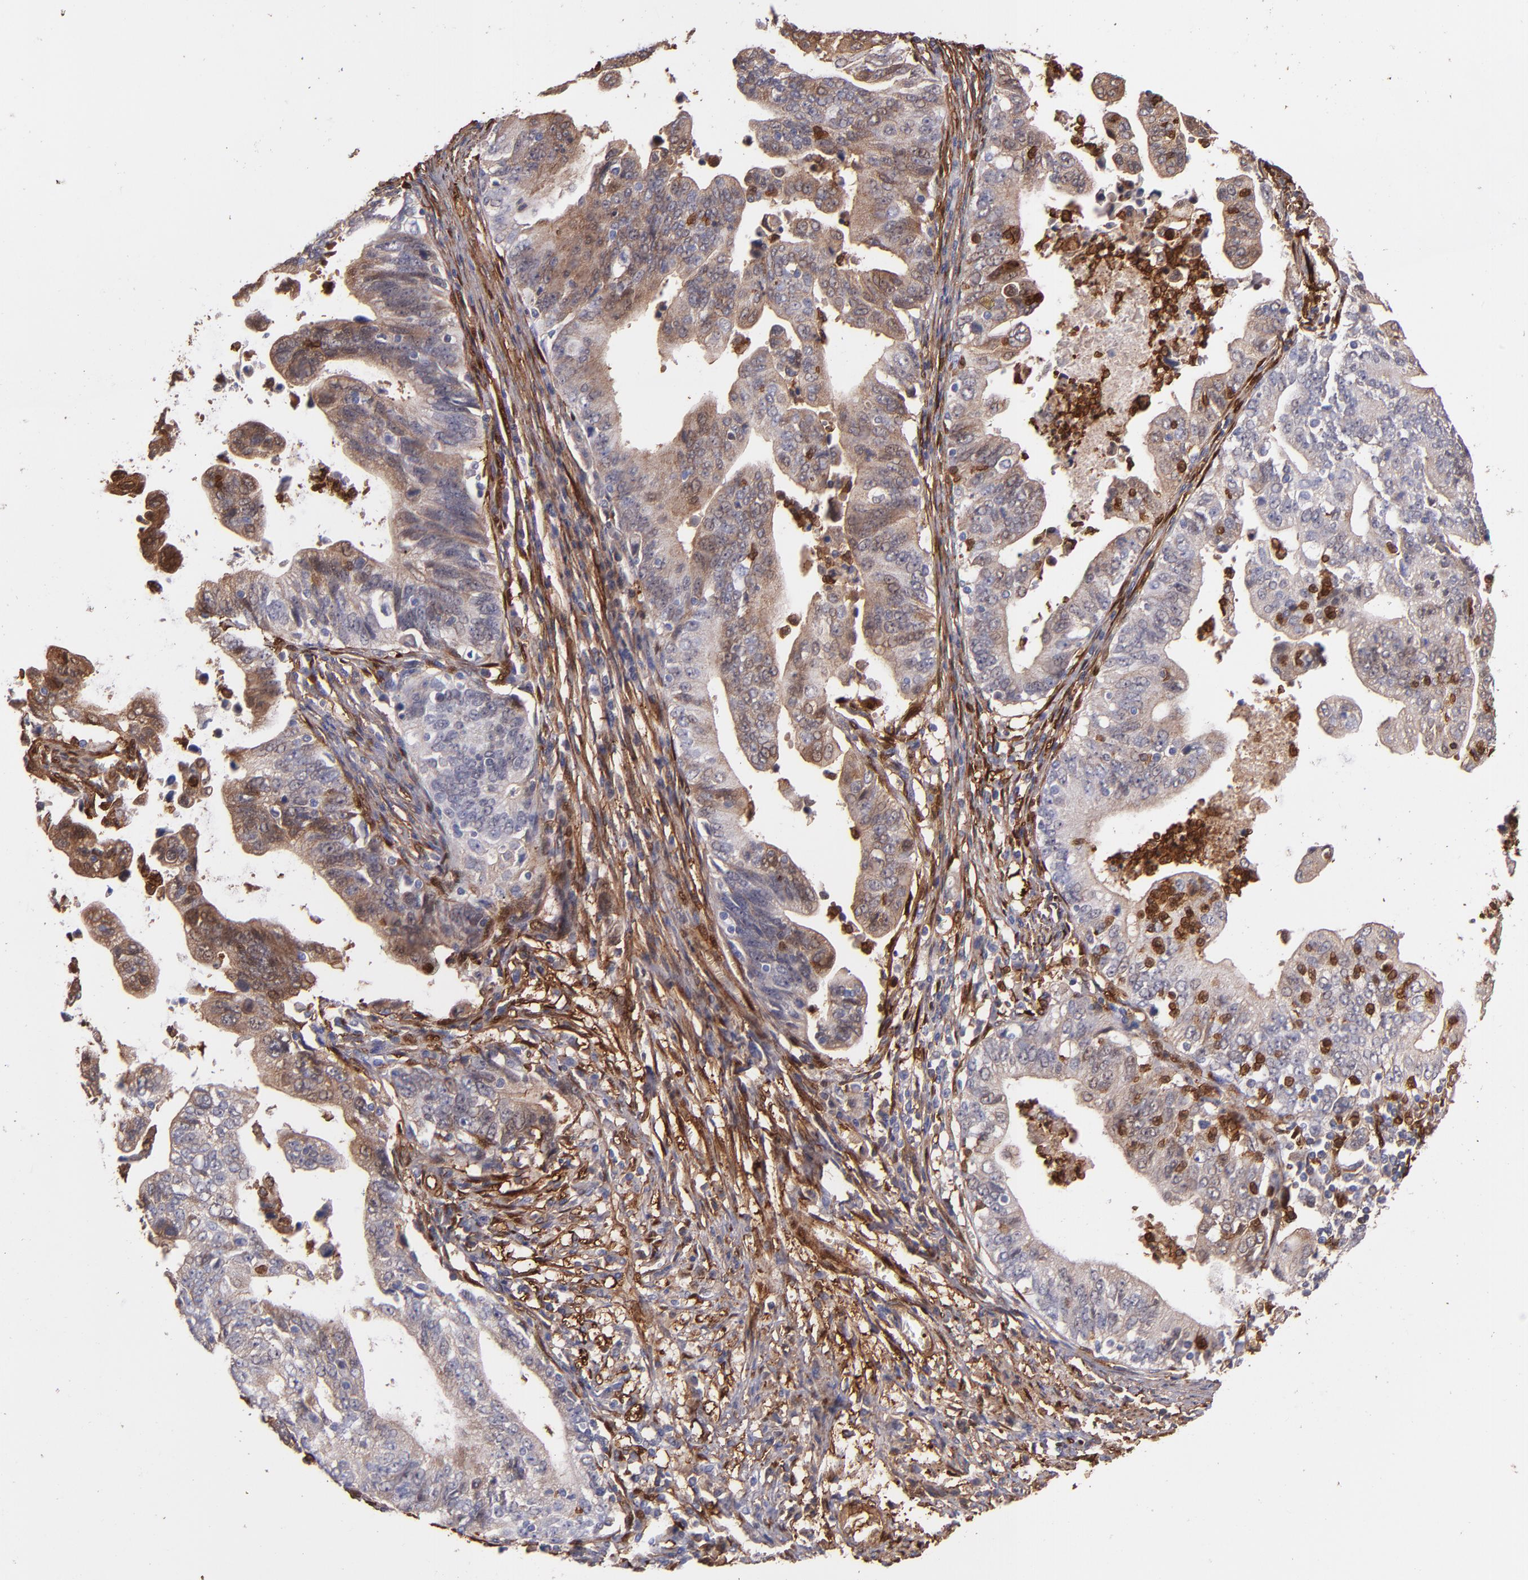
{"staining": {"intensity": "moderate", "quantity": ">75%", "location": "cytoplasmic/membranous"}, "tissue": "stomach cancer", "cell_type": "Tumor cells", "image_type": "cancer", "snomed": [{"axis": "morphology", "description": "Adenocarcinoma, NOS"}, {"axis": "topography", "description": "Stomach, upper"}], "caption": "Immunohistochemical staining of human stomach cancer reveals medium levels of moderate cytoplasmic/membranous expression in about >75% of tumor cells.", "gene": "VCL", "patient": {"sex": "female", "age": 50}}